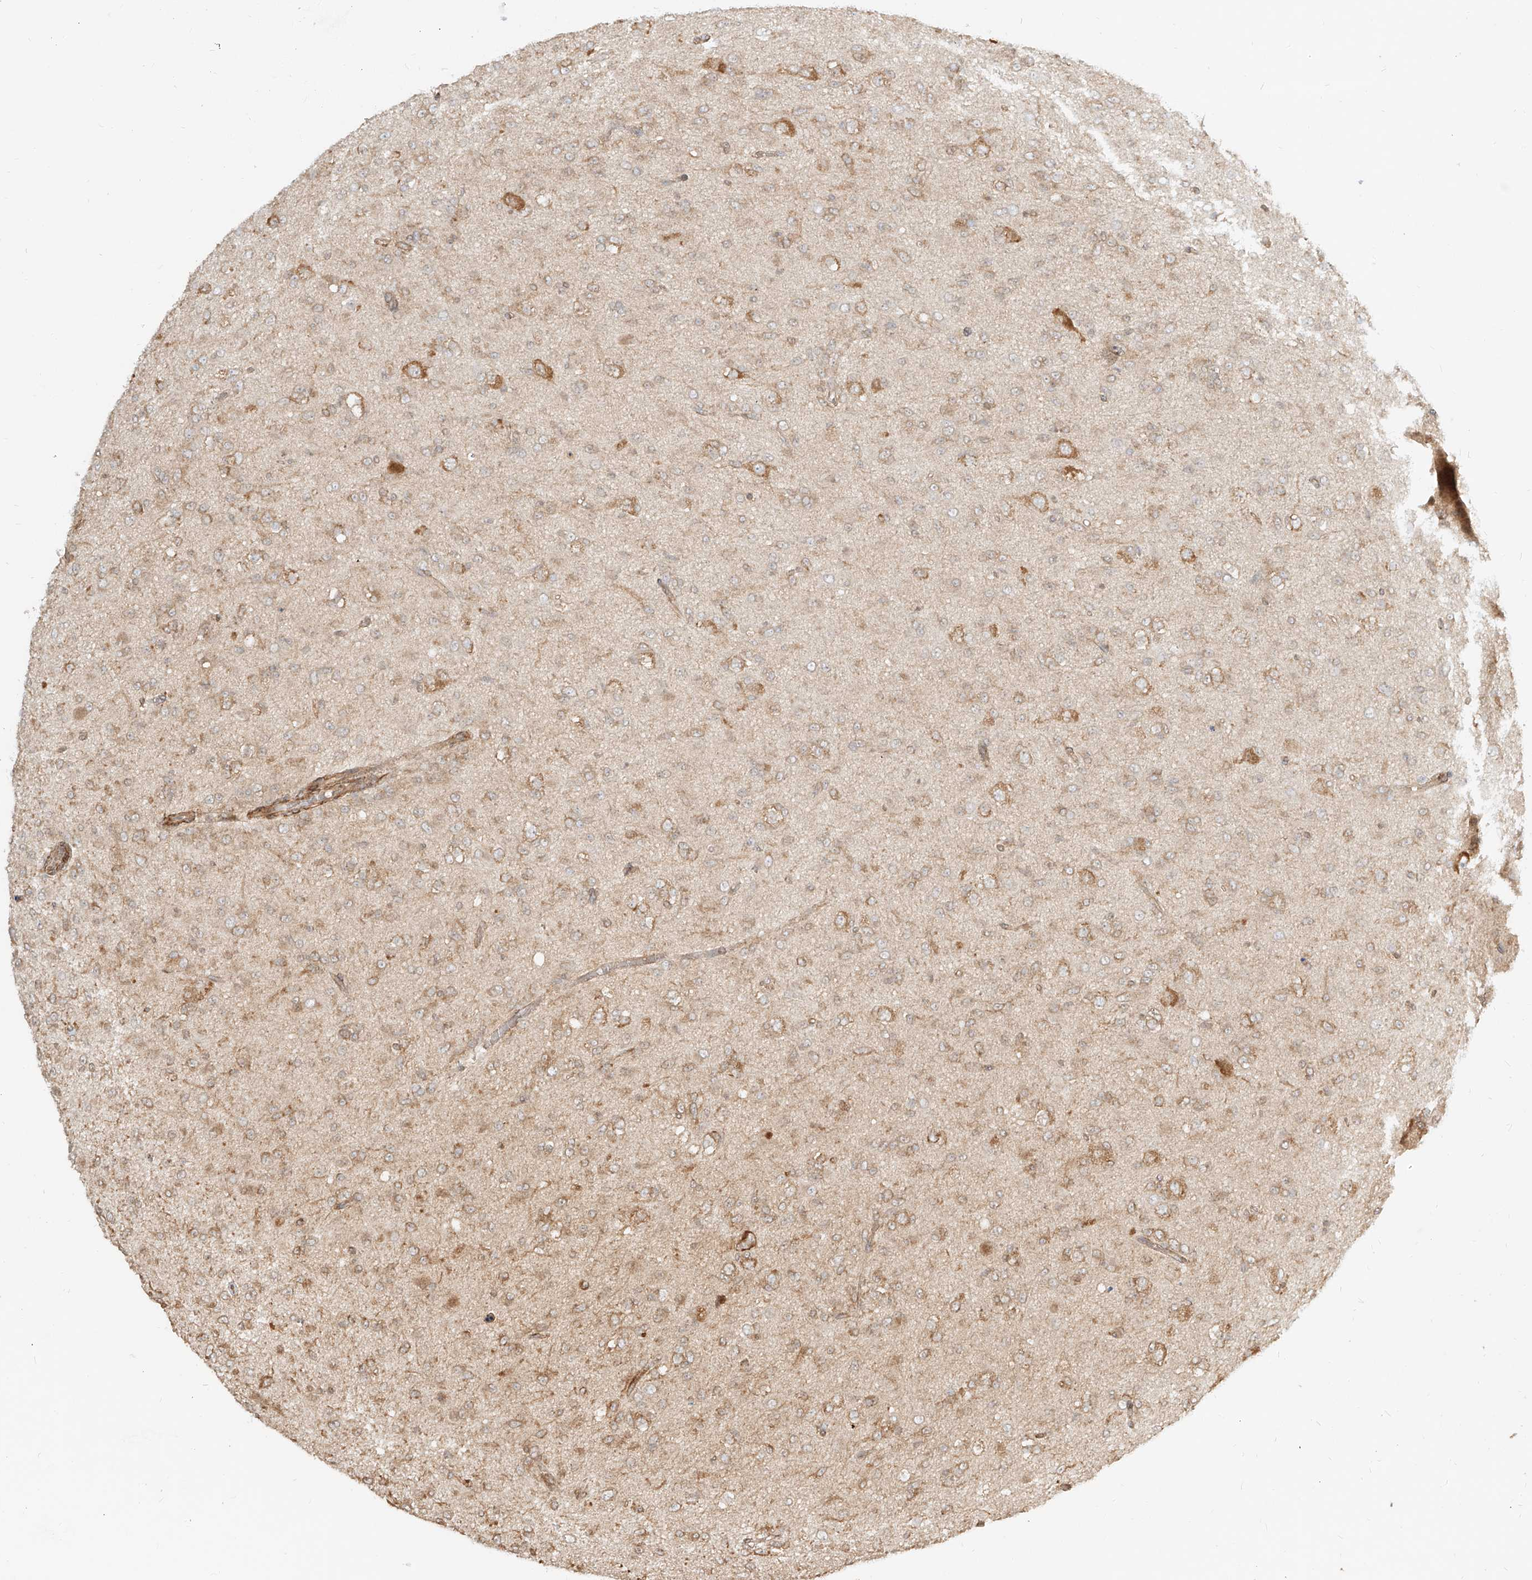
{"staining": {"intensity": "weak", "quantity": "<25%", "location": "cytoplasmic/membranous"}, "tissue": "glioma", "cell_type": "Tumor cells", "image_type": "cancer", "snomed": [{"axis": "morphology", "description": "Glioma, malignant, Low grade"}, {"axis": "topography", "description": "Brain"}], "caption": "Photomicrograph shows no protein staining in tumor cells of low-grade glioma (malignant) tissue.", "gene": "UBE2K", "patient": {"sex": "male", "age": 65}}